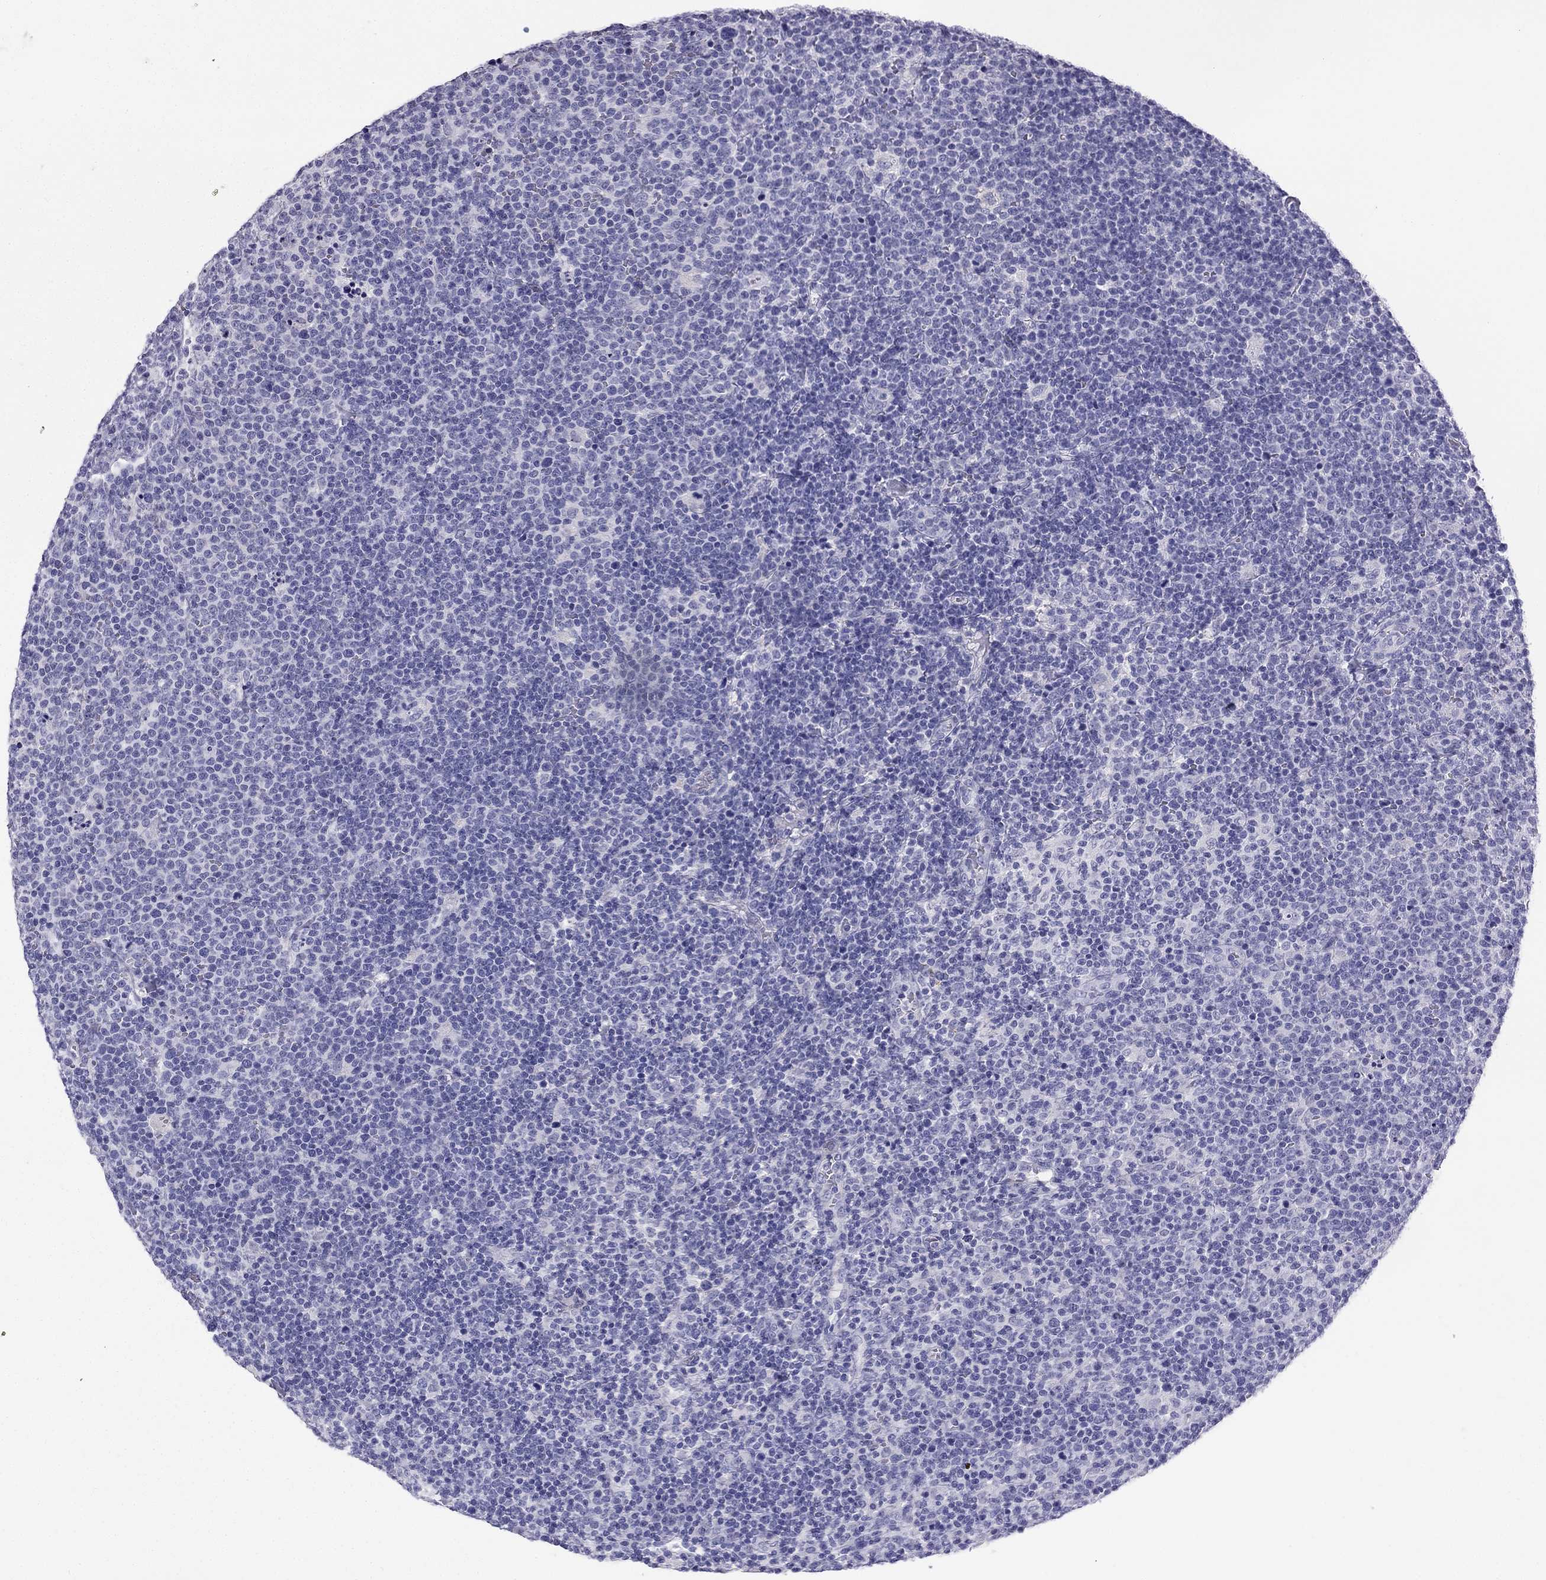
{"staining": {"intensity": "negative", "quantity": "none", "location": "none"}, "tissue": "lymphoma", "cell_type": "Tumor cells", "image_type": "cancer", "snomed": [{"axis": "morphology", "description": "Malignant lymphoma, non-Hodgkin's type, High grade"}, {"axis": "topography", "description": "Lymph node"}], "caption": "Human lymphoma stained for a protein using immunohistochemistry demonstrates no staining in tumor cells.", "gene": "NPTX1", "patient": {"sex": "male", "age": 61}}